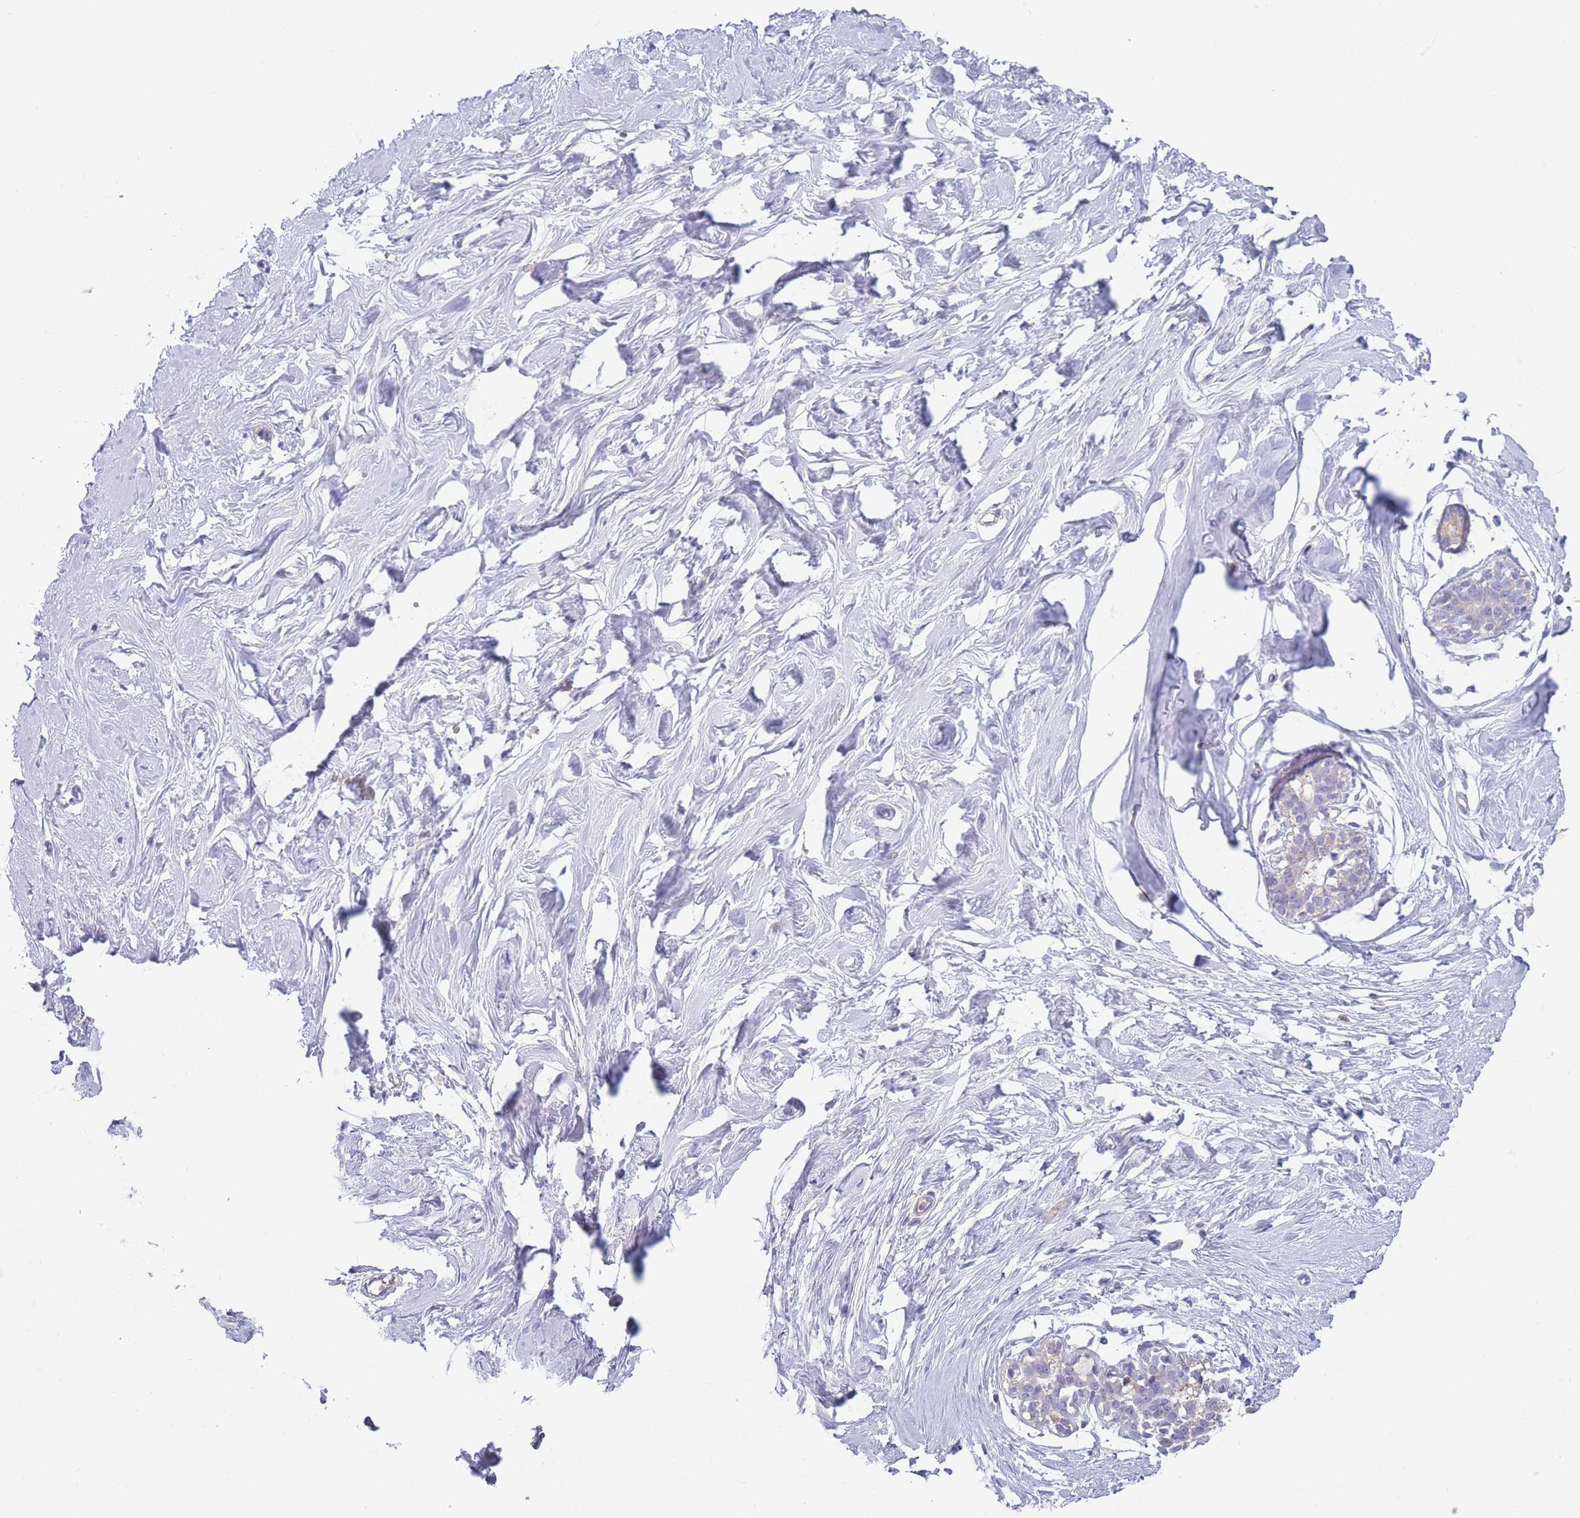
{"staining": {"intensity": "negative", "quantity": "none", "location": "none"}, "tissue": "breast", "cell_type": "Adipocytes", "image_type": "normal", "snomed": [{"axis": "morphology", "description": "Normal tissue, NOS"}, {"axis": "morphology", "description": "Adenoma, NOS"}, {"axis": "topography", "description": "Breast"}], "caption": "IHC image of normal breast stained for a protein (brown), which exhibits no expression in adipocytes. (IHC, brightfield microscopy, high magnification).", "gene": "ST3GAL4", "patient": {"sex": "female", "age": 23}}